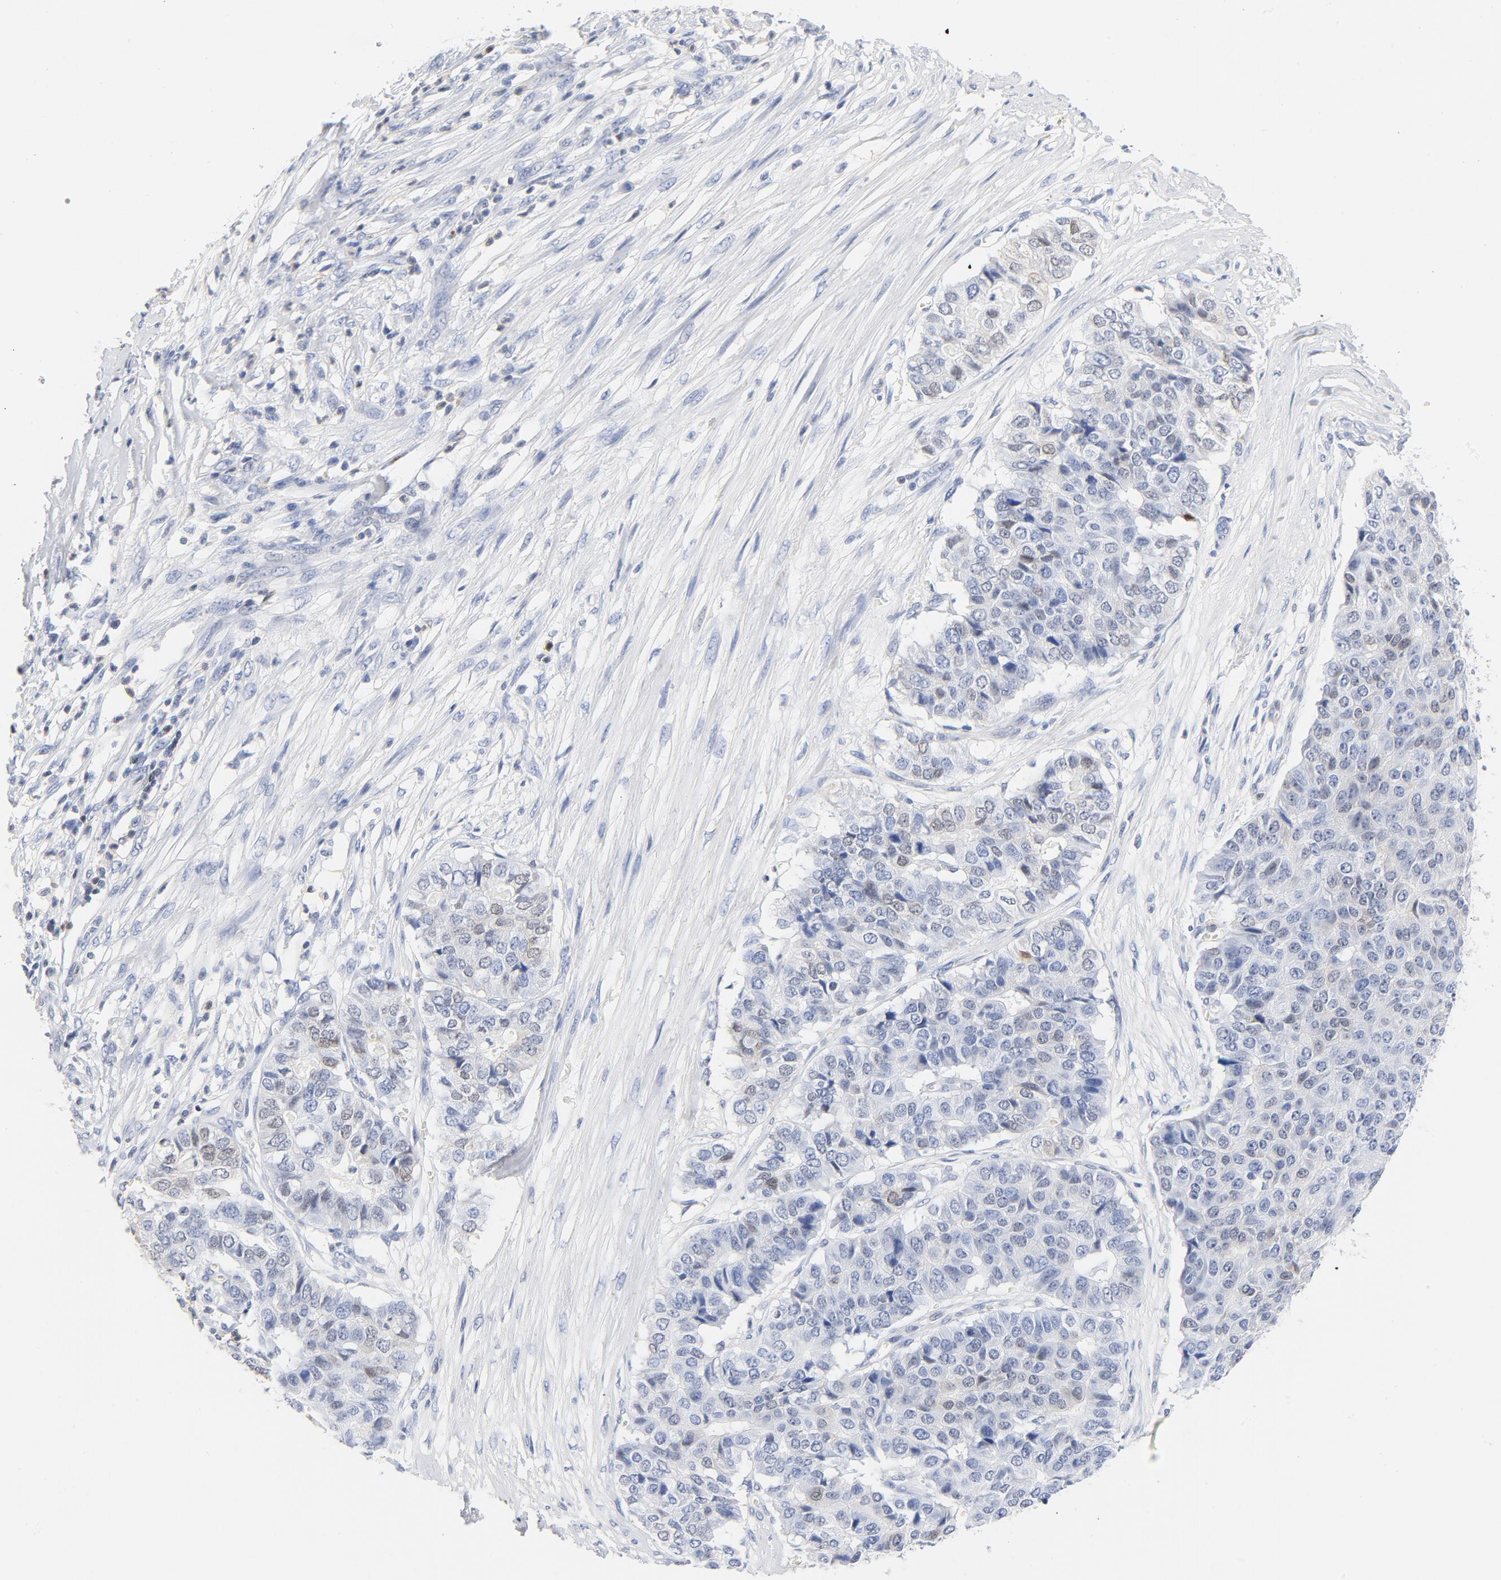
{"staining": {"intensity": "weak", "quantity": "<25%", "location": "nuclear"}, "tissue": "pancreatic cancer", "cell_type": "Tumor cells", "image_type": "cancer", "snomed": [{"axis": "morphology", "description": "Adenocarcinoma, NOS"}, {"axis": "topography", "description": "Pancreas"}], "caption": "Image shows no significant protein staining in tumor cells of pancreatic cancer (adenocarcinoma).", "gene": "CDKN1B", "patient": {"sex": "male", "age": 50}}